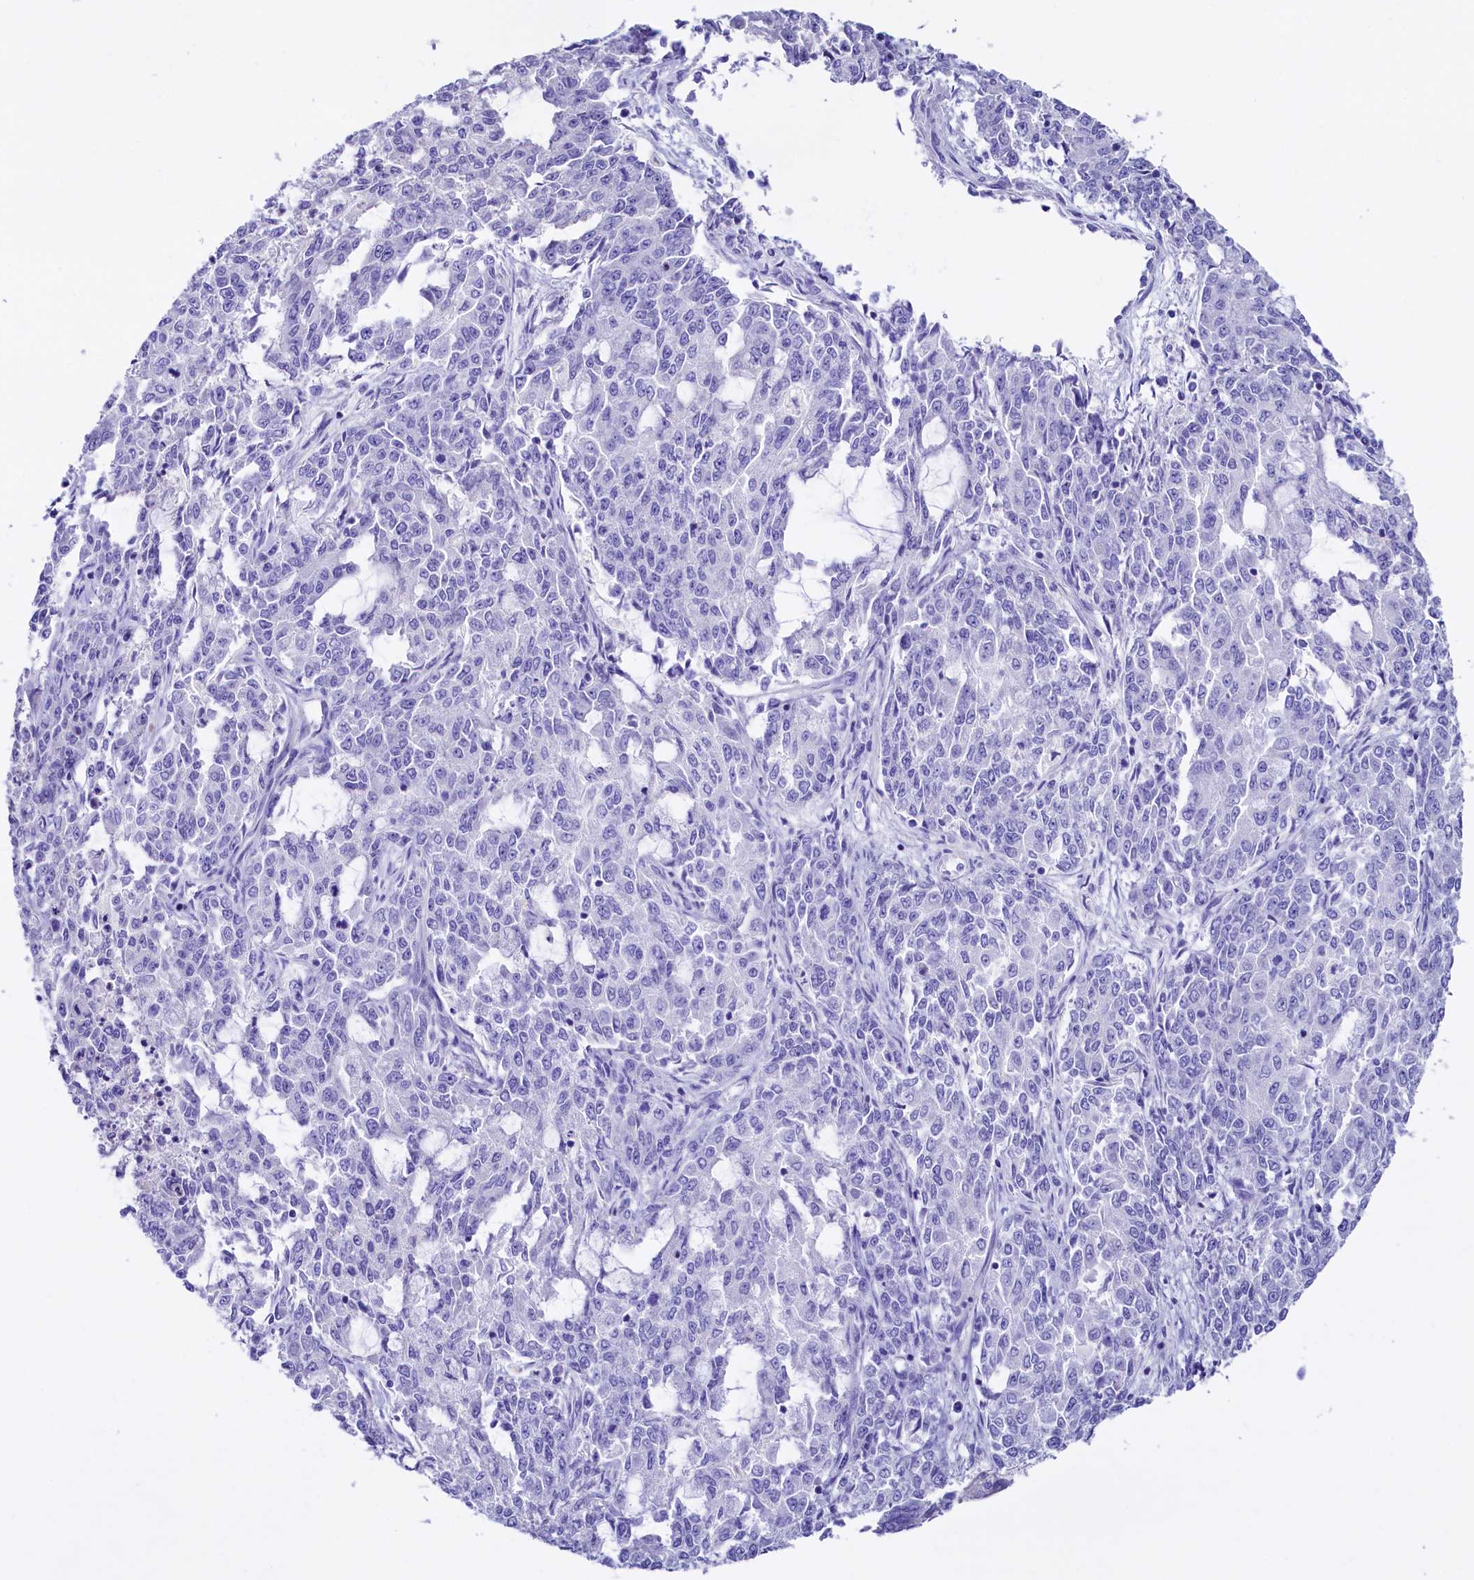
{"staining": {"intensity": "negative", "quantity": "none", "location": "none"}, "tissue": "endometrial cancer", "cell_type": "Tumor cells", "image_type": "cancer", "snomed": [{"axis": "morphology", "description": "Adenocarcinoma, NOS"}, {"axis": "topography", "description": "Endometrium"}], "caption": "Photomicrograph shows no protein staining in tumor cells of endometrial adenocarcinoma tissue.", "gene": "RBP3", "patient": {"sex": "female", "age": 50}}